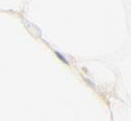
{"staining": {"intensity": "weak", "quantity": ">75%", "location": "cytoplasmic/membranous"}, "tissue": "adipose tissue", "cell_type": "Adipocytes", "image_type": "normal", "snomed": [{"axis": "morphology", "description": "Normal tissue, NOS"}, {"axis": "morphology", "description": "Duct carcinoma"}, {"axis": "topography", "description": "Breast"}, {"axis": "topography", "description": "Adipose tissue"}], "caption": "A histopathology image of human adipose tissue stained for a protein exhibits weak cytoplasmic/membranous brown staining in adipocytes. (DAB IHC, brown staining for protein, blue staining for nuclei).", "gene": "MDGA2", "patient": {"sex": "female", "age": 37}}